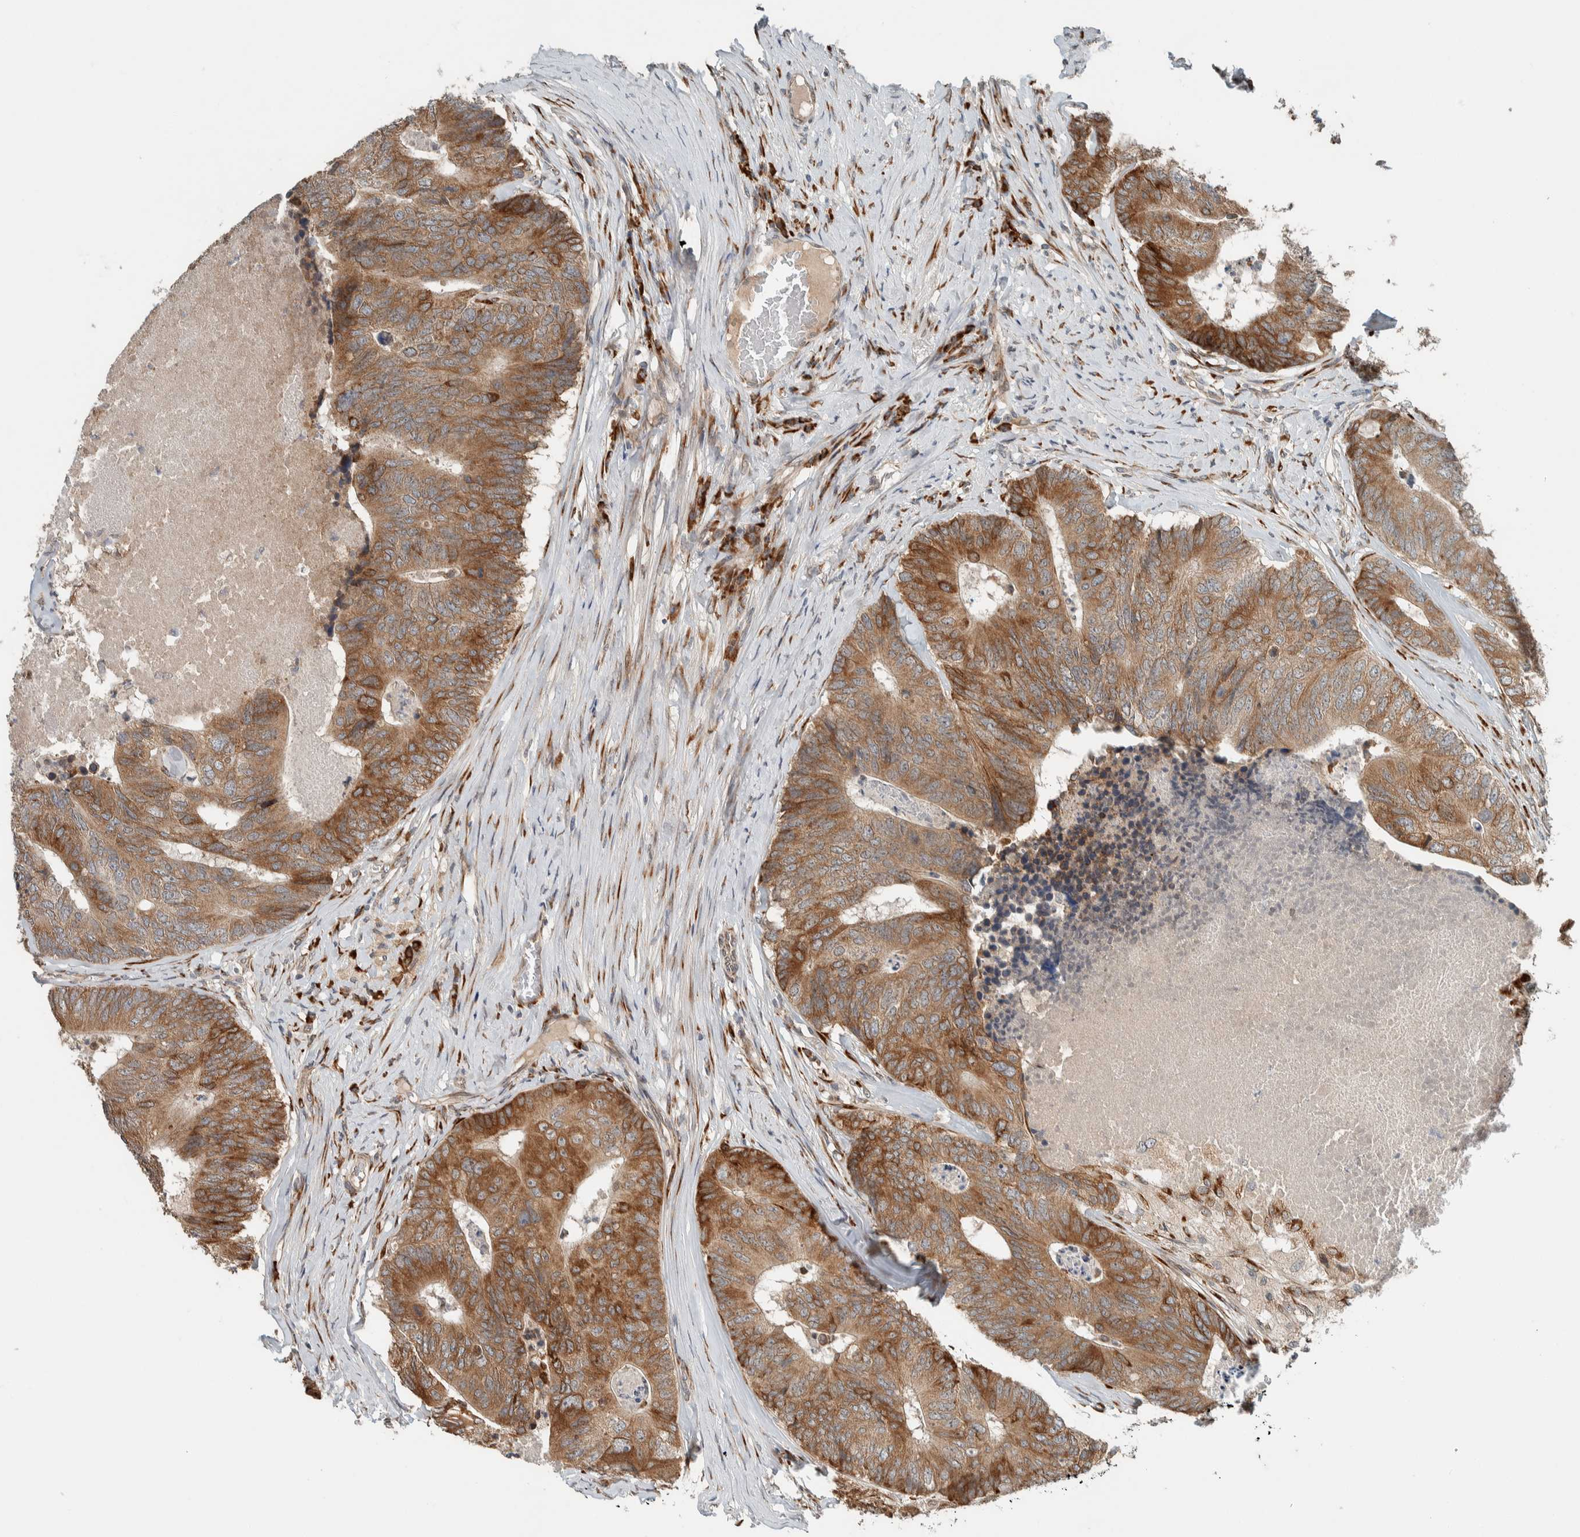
{"staining": {"intensity": "moderate", "quantity": ">75%", "location": "cytoplasmic/membranous"}, "tissue": "colorectal cancer", "cell_type": "Tumor cells", "image_type": "cancer", "snomed": [{"axis": "morphology", "description": "Adenocarcinoma, NOS"}, {"axis": "topography", "description": "Colon"}], "caption": "Colorectal cancer tissue shows moderate cytoplasmic/membranous staining in approximately >75% of tumor cells, visualized by immunohistochemistry.", "gene": "CTBP2", "patient": {"sex": "female", "age": 67}}